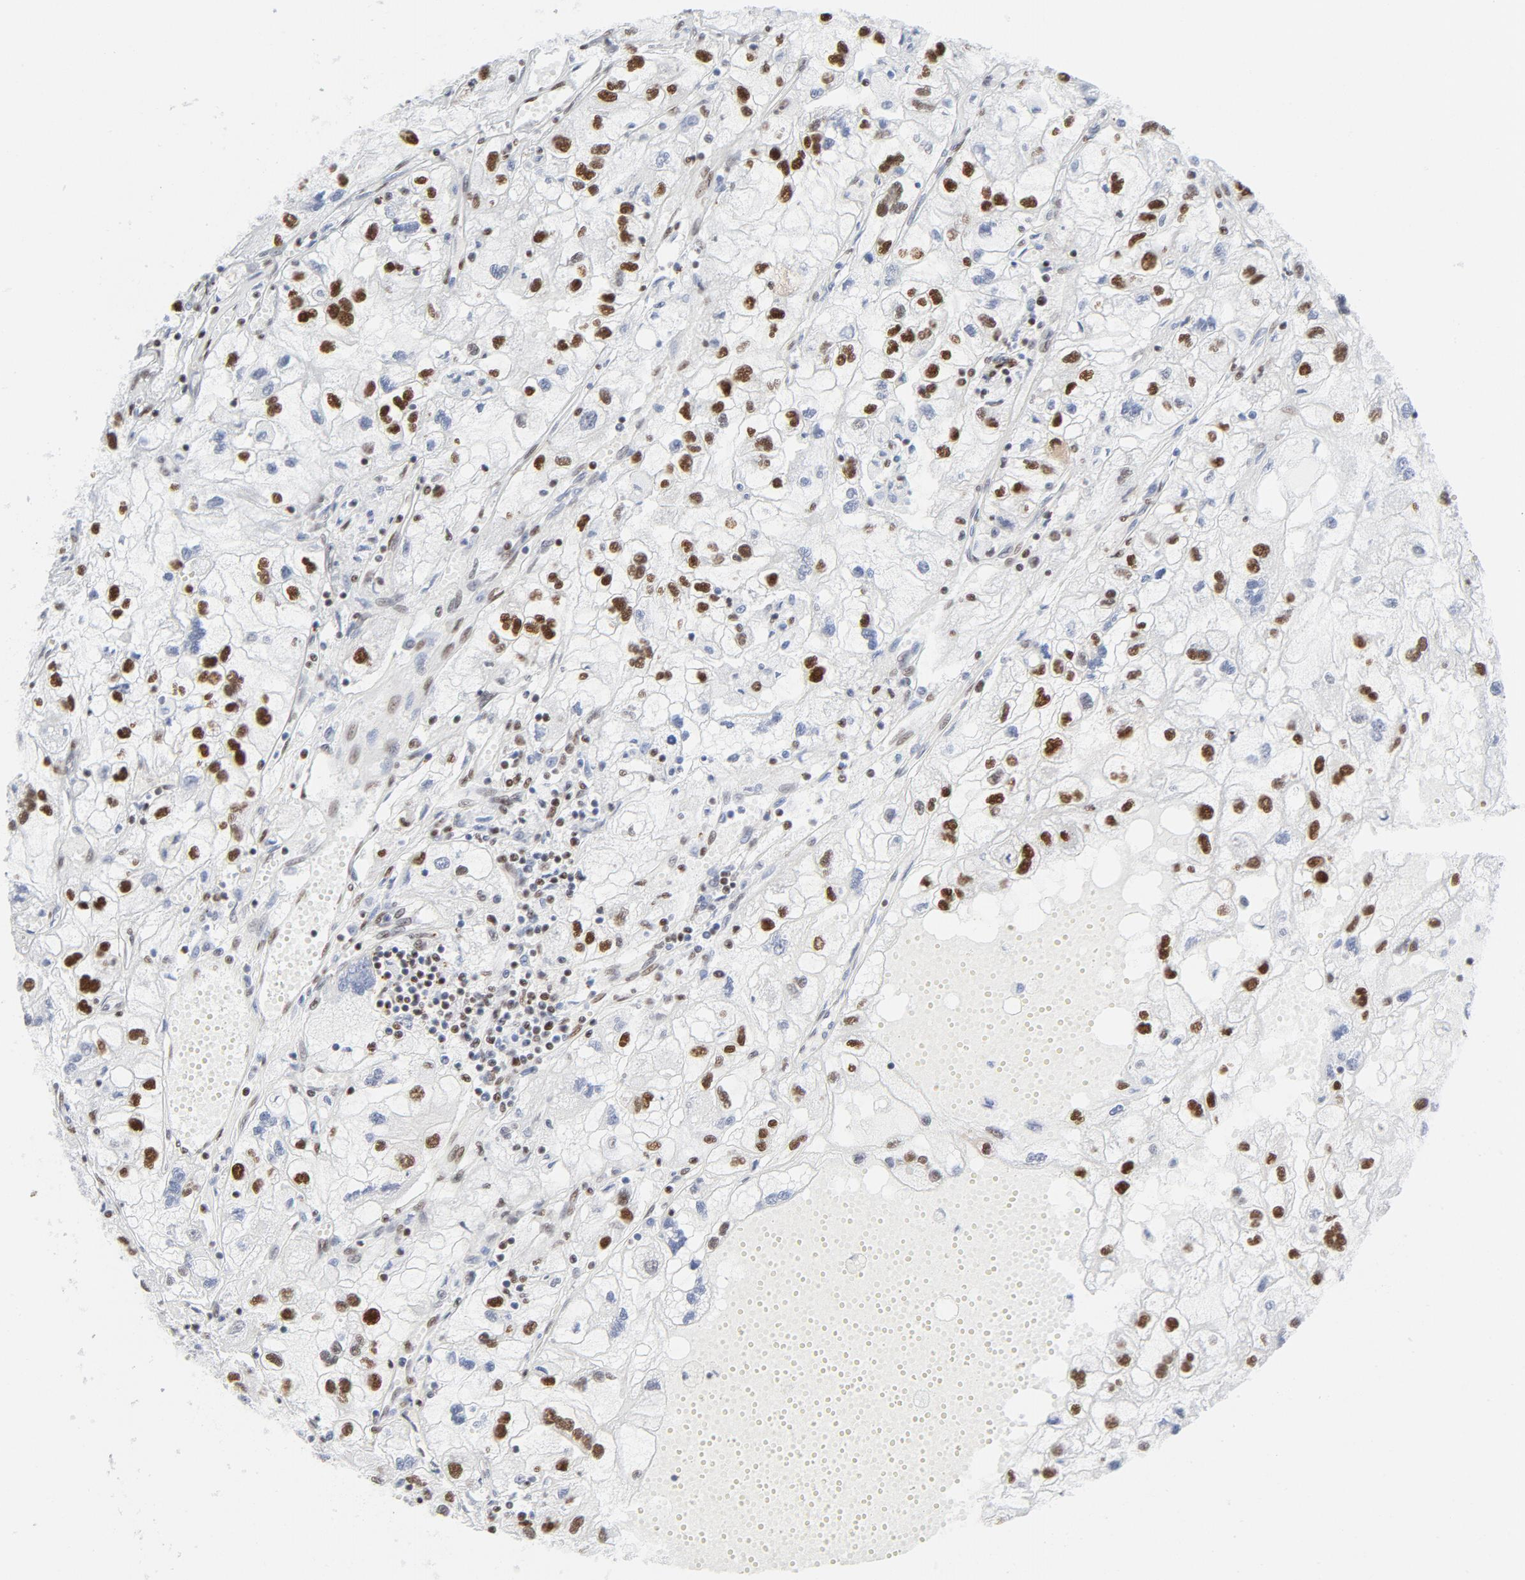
{"staining": {"intensity": "strong", "quantity": "25%-75%", "location": "nuclear"}, "tissue": "renal cancer", "cell_type": "Tumor cells", "image_type": "cancer", "snomed": [{"axis": "morphology", "description": "Normal tissue, NOS"}, {"axis": "morphology", "description": "Adenocarcinoma, NOS"}, {"axis": "topography", "description": "Kidney"}], "caption": "The histopathology image shows staining of adenocarcinoma (renal), revealing strong nuclear protein positivity (brown color) within tumor cells. (Brightfield microscopy of DAB IHC at high magnification).", "gene": "ATF2", "patient": {"sex": "male", "age": 71}}